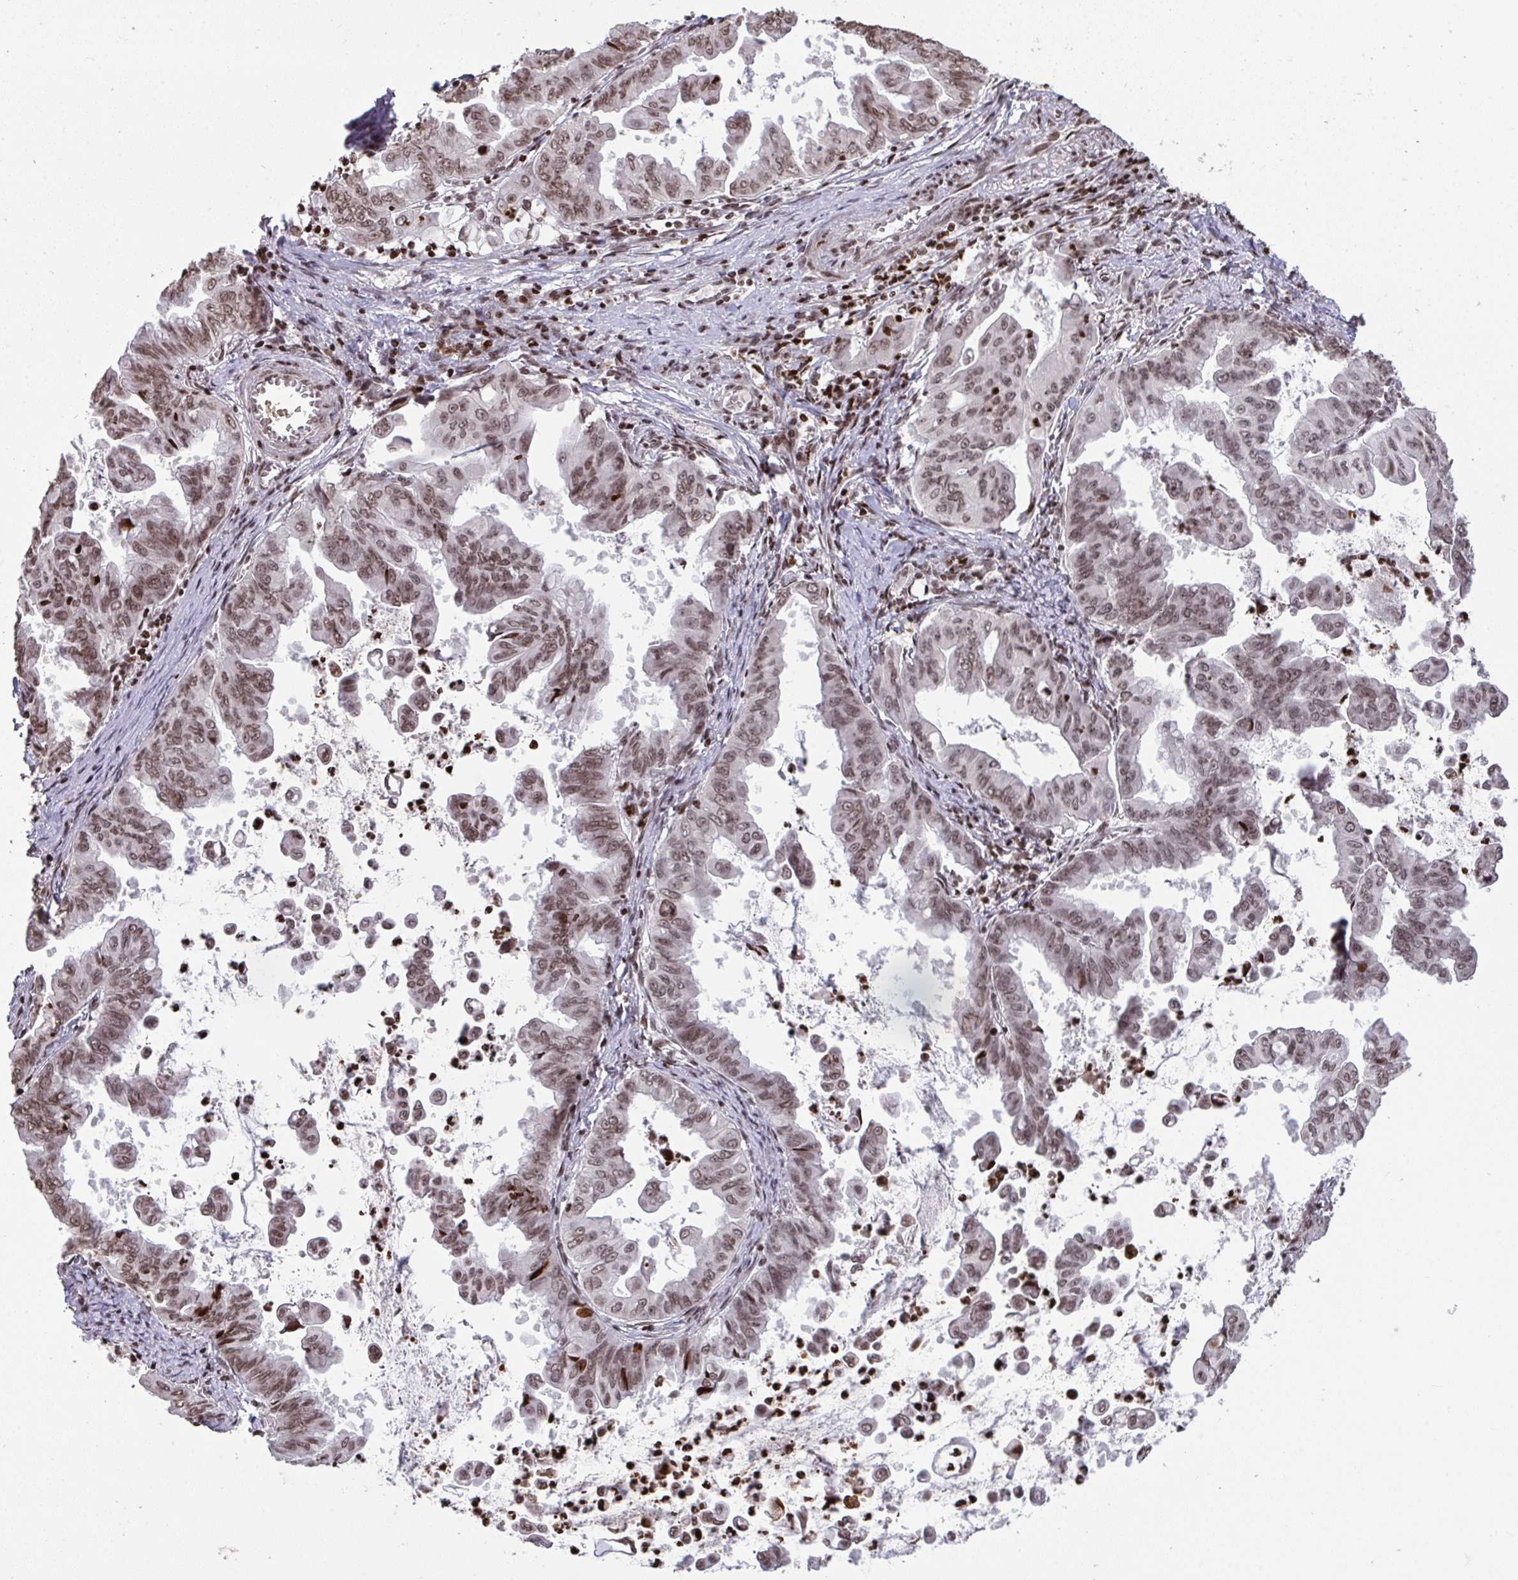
{"staining": {"intensity": "moderate", "quantity": ">75%", "location": "nuclear"}, "tissue": "stomach cancer", "cell_type": "Tumor cells", "image_type": "cancer", "snomed": [{"axis": "morphology", "description": "Adenocarcinoma, NOS"}, {"axis": "topography", "description": "Stomach, upper"}], "caption": "Stomach cancer stained with DAB immunohistochemistry (IHC) exhibits medium levels of moderate nuclear expression in approximately >75% of tumor cells.", "gene": "NIP7", "patient": {"sex": "male", "age": 80}}